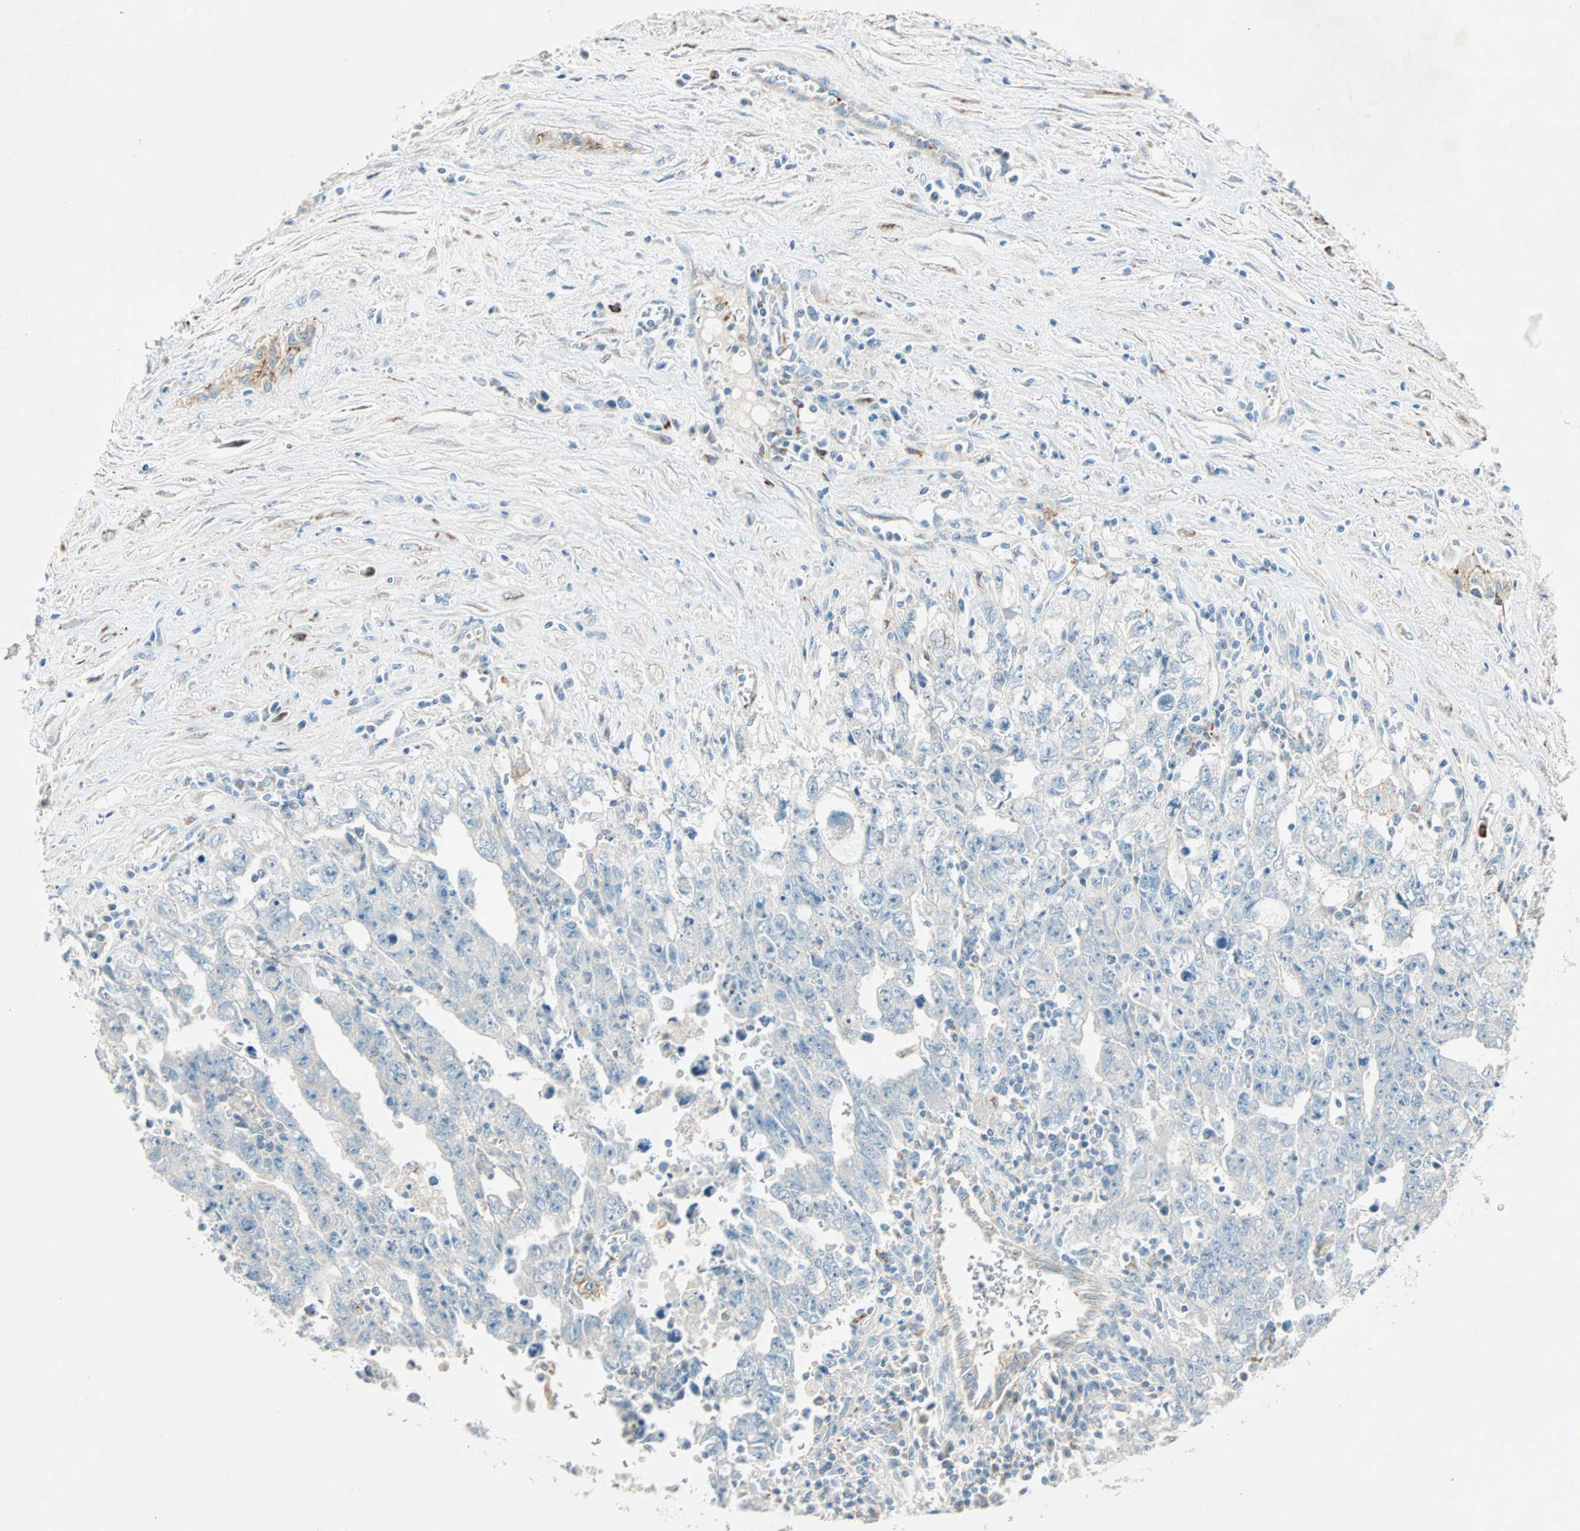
{"staining": {"intensity": "weak", "quantity": ">75%", "location": "cytoplasmic/membranous"}, "tissue": "testis cancer", "cell_type": "Tumor cells", "image_type": "cancer", "snomed": [{"axis": "morphology", "description": "Carcinoma, Embryonal, NOS"}, {"axis": "topography", "description": "Testis"}], "caption": "Immunohistochemical staining of testis cancer (embryonal carcinoma) demonstrates low levels of weak cytoplasmic/membranous positivity in approximately >75% of tumor cells.", "gene": "LY6G6F", "patient": {"sex": "male", "age": 28}}